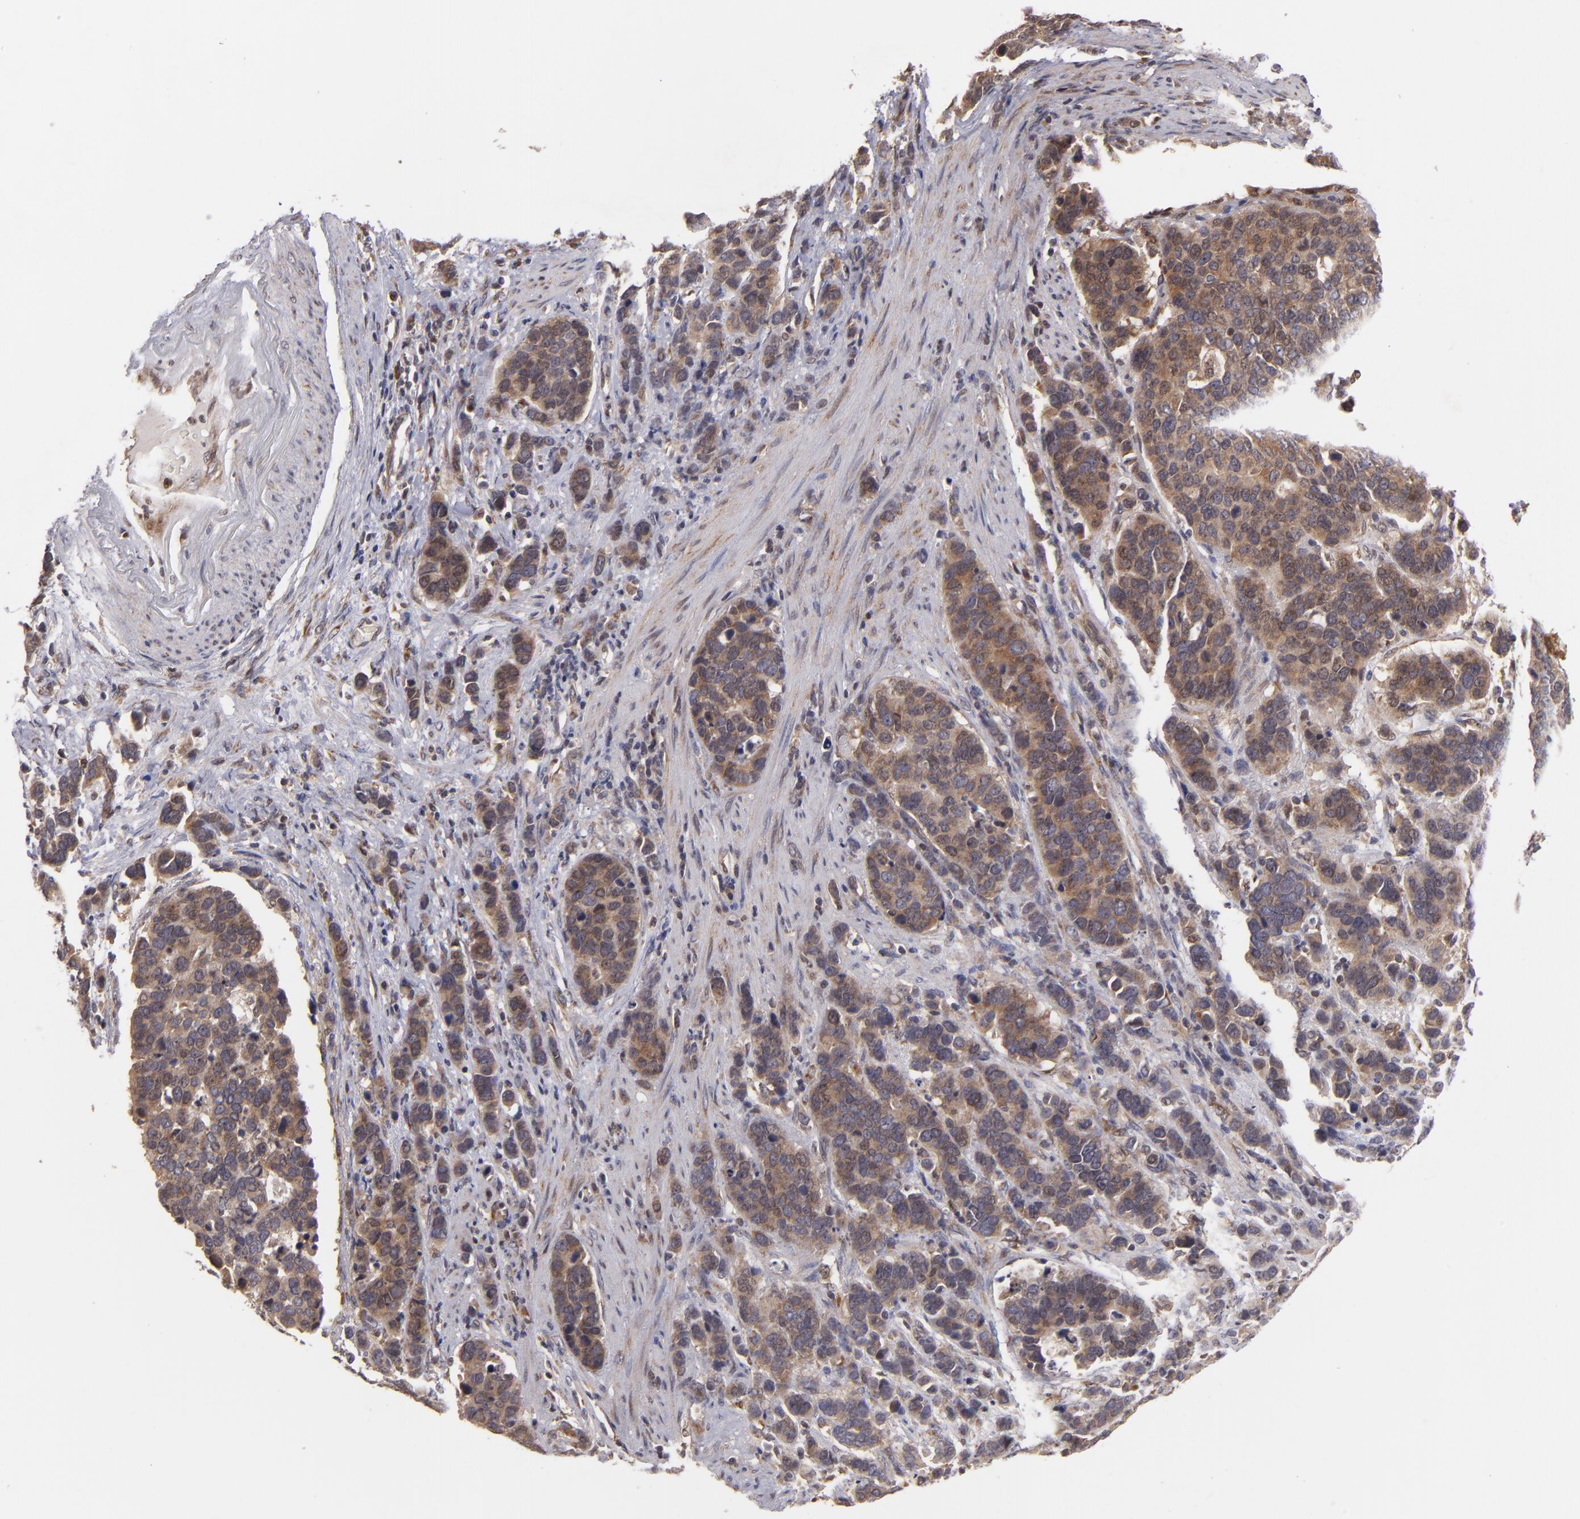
{"staining": {"intensity": "weak", "quantity": ">75%", "location": "cytoplasmic/membranous"}, "tissue": "stomach cancer", "cell_type": "Tumor cells", "image_type": "cancer", "snomed": [{"axis": "morphology", "description": "Adenocarcinoma, NOS"}, {"axis": "topography", "description": "Stomach, upper"}], "caption": "This photomicrograph reveals stomach adenocarcinoma stained with immunohistochemistry to label a protein in brown. The cytoplasmic/membranous of tumor cells show weak positivity for the protein. Nuclei are counter-stained blue.", "gene": "CASP1", "patient": {"sex": "male", "age": 71}}